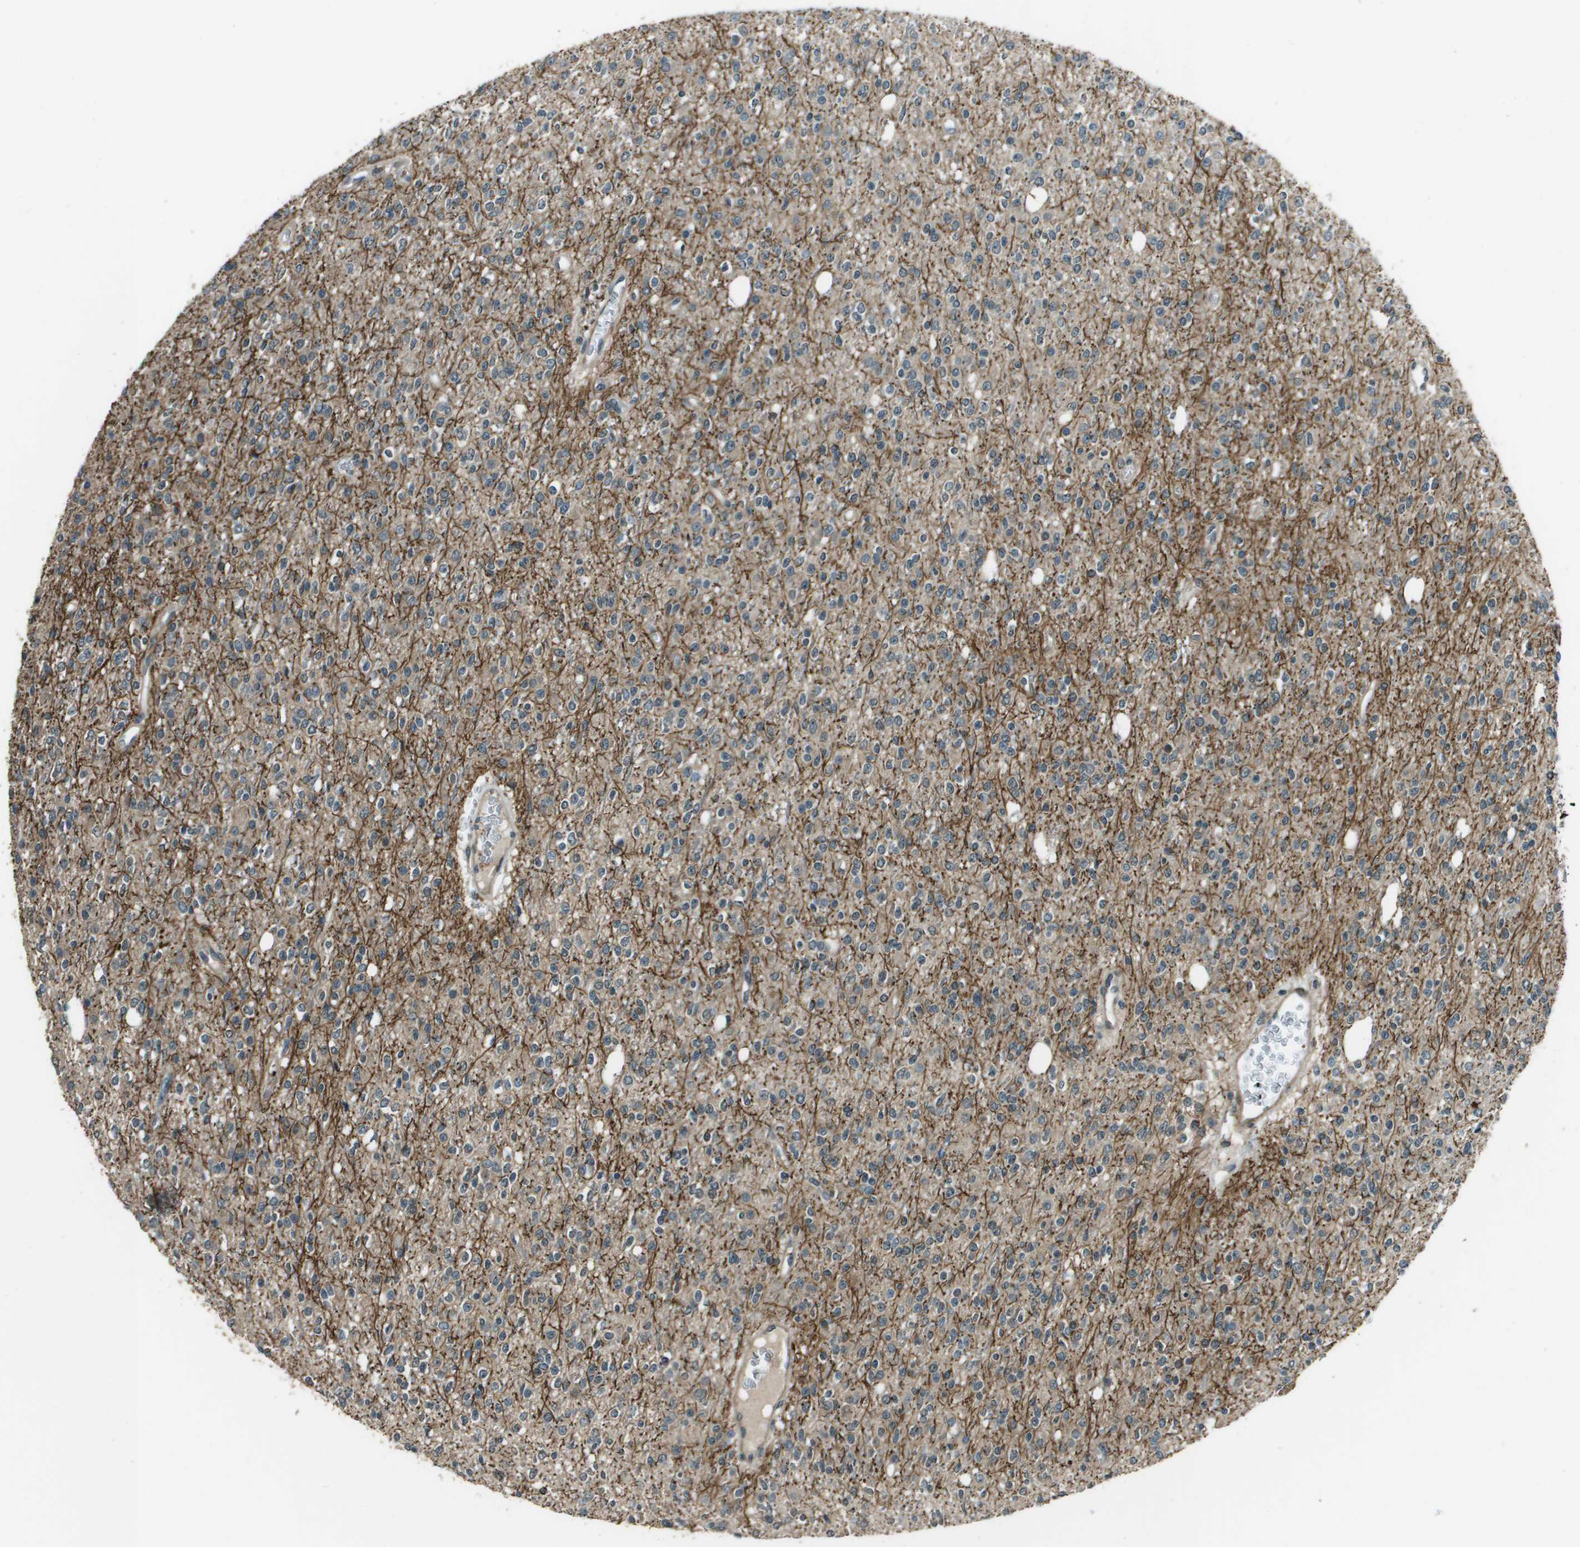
{"staining": {"intensity": "weak", "quantity": ">75%", "location": "cytoplasmic/membranous"}, "tissue": "glioma", "cell_type": "Tumor cells", "image_type": "cancer", "snomed": [{"axis": "morphology", "description": "Glioma, malignant, High grade"}, {"axis": "topography", "description": "Brain"}], "caption": "Malignant high-grade glioma tissue demonstrates weak cytoplasmic/membranous positivity in approximately >75% of tumor cells", "gene": "SDC3", "patient": {"sex": "male", "age": 34}}